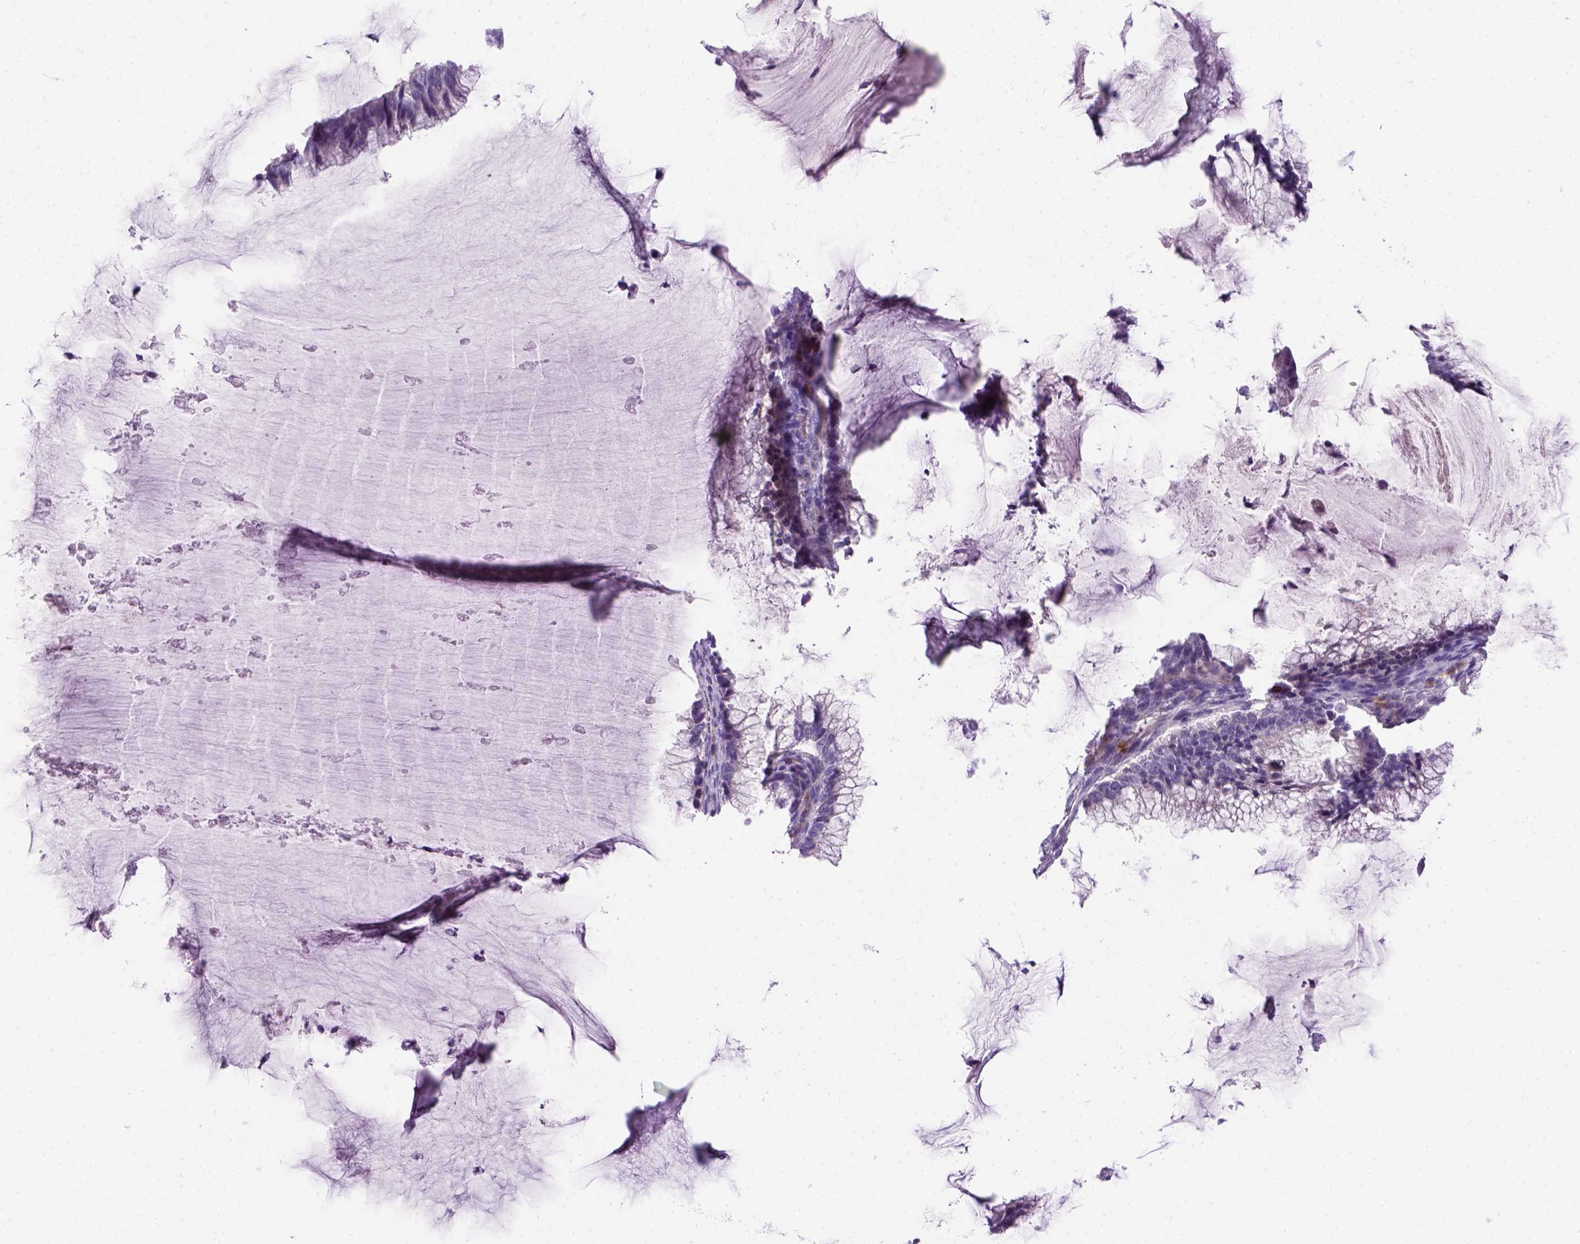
{"staining": {"intensity": "negative", "quantity": "none", "location": "none"}, "tissue": "ovarian cancer", "cell_type": "Tumor cells", "image_type": "cancer", "snomed": [{"axis": "morphology", "description": "Cystadenocarcinoma, mucinous, NOS"}, {"axis": "topography", "description": "Ovary"}], "caption": "The micrograph reveals no staining of tumor cells in mucinous cystadenocarcinoma (ovarian).", "gene": "CD3E", "patient": {"sex": "female", "age": 38}}